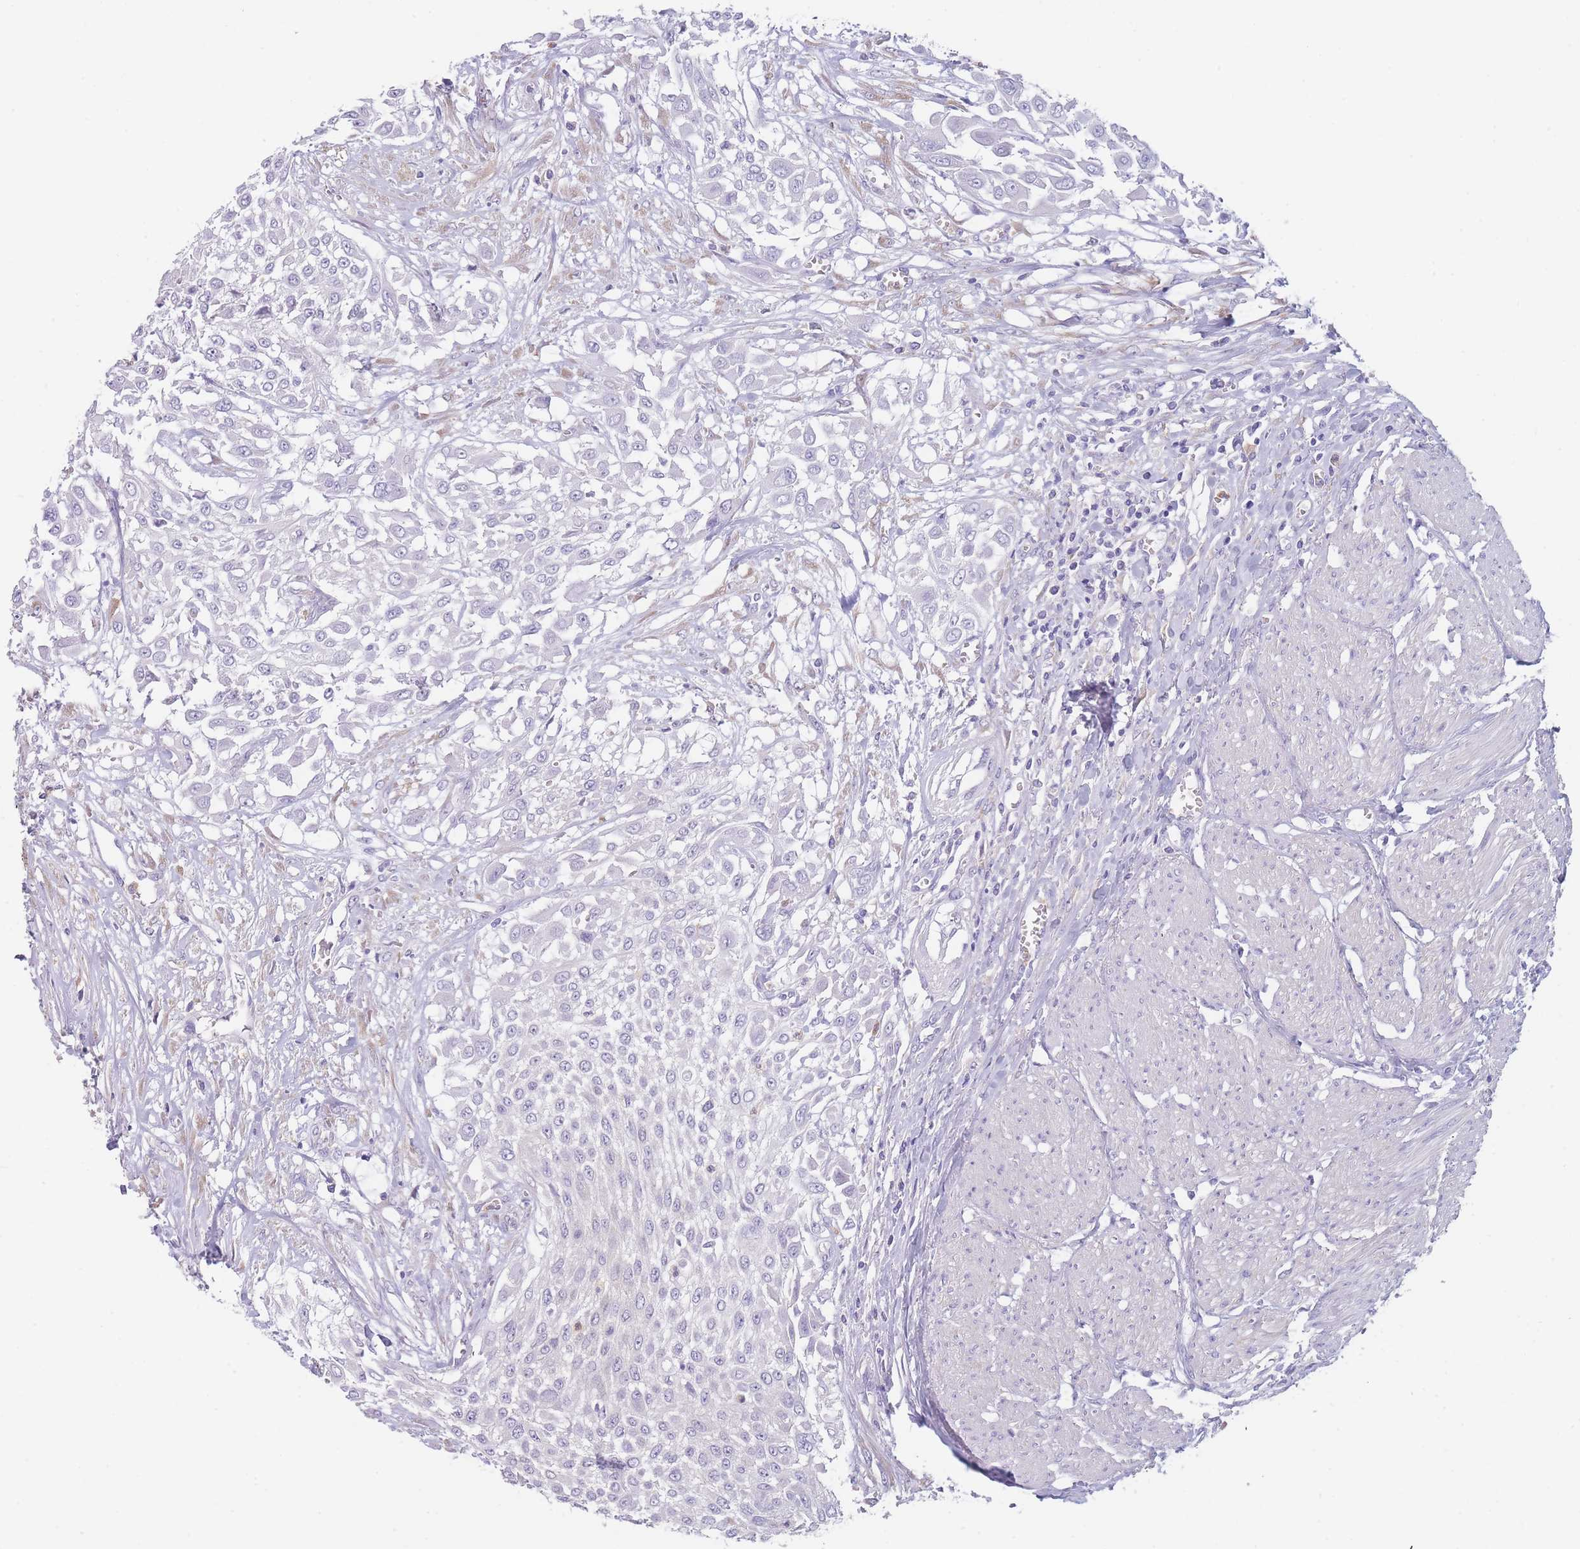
{"staining": {"intensity": "negative", "quantity": "none", "location": "none"}, "tissue": "urothelial cancer", "cell_type": "Tumor cells", "image_type": "cancer", "snomed": [{"axis": "morphology", "description": "Urothelial carcinoma, High grade"}, {"axis": "topography", "description": "Urinary bladder"}], "caption": "Immunohistochemistry image of human high-grade urothelial carcinoma stained for a protein (brown), which demonstrates no expression in tumor cells.", "gene": "ZNF627", "patient": {"sex": "male", "age": 57}}